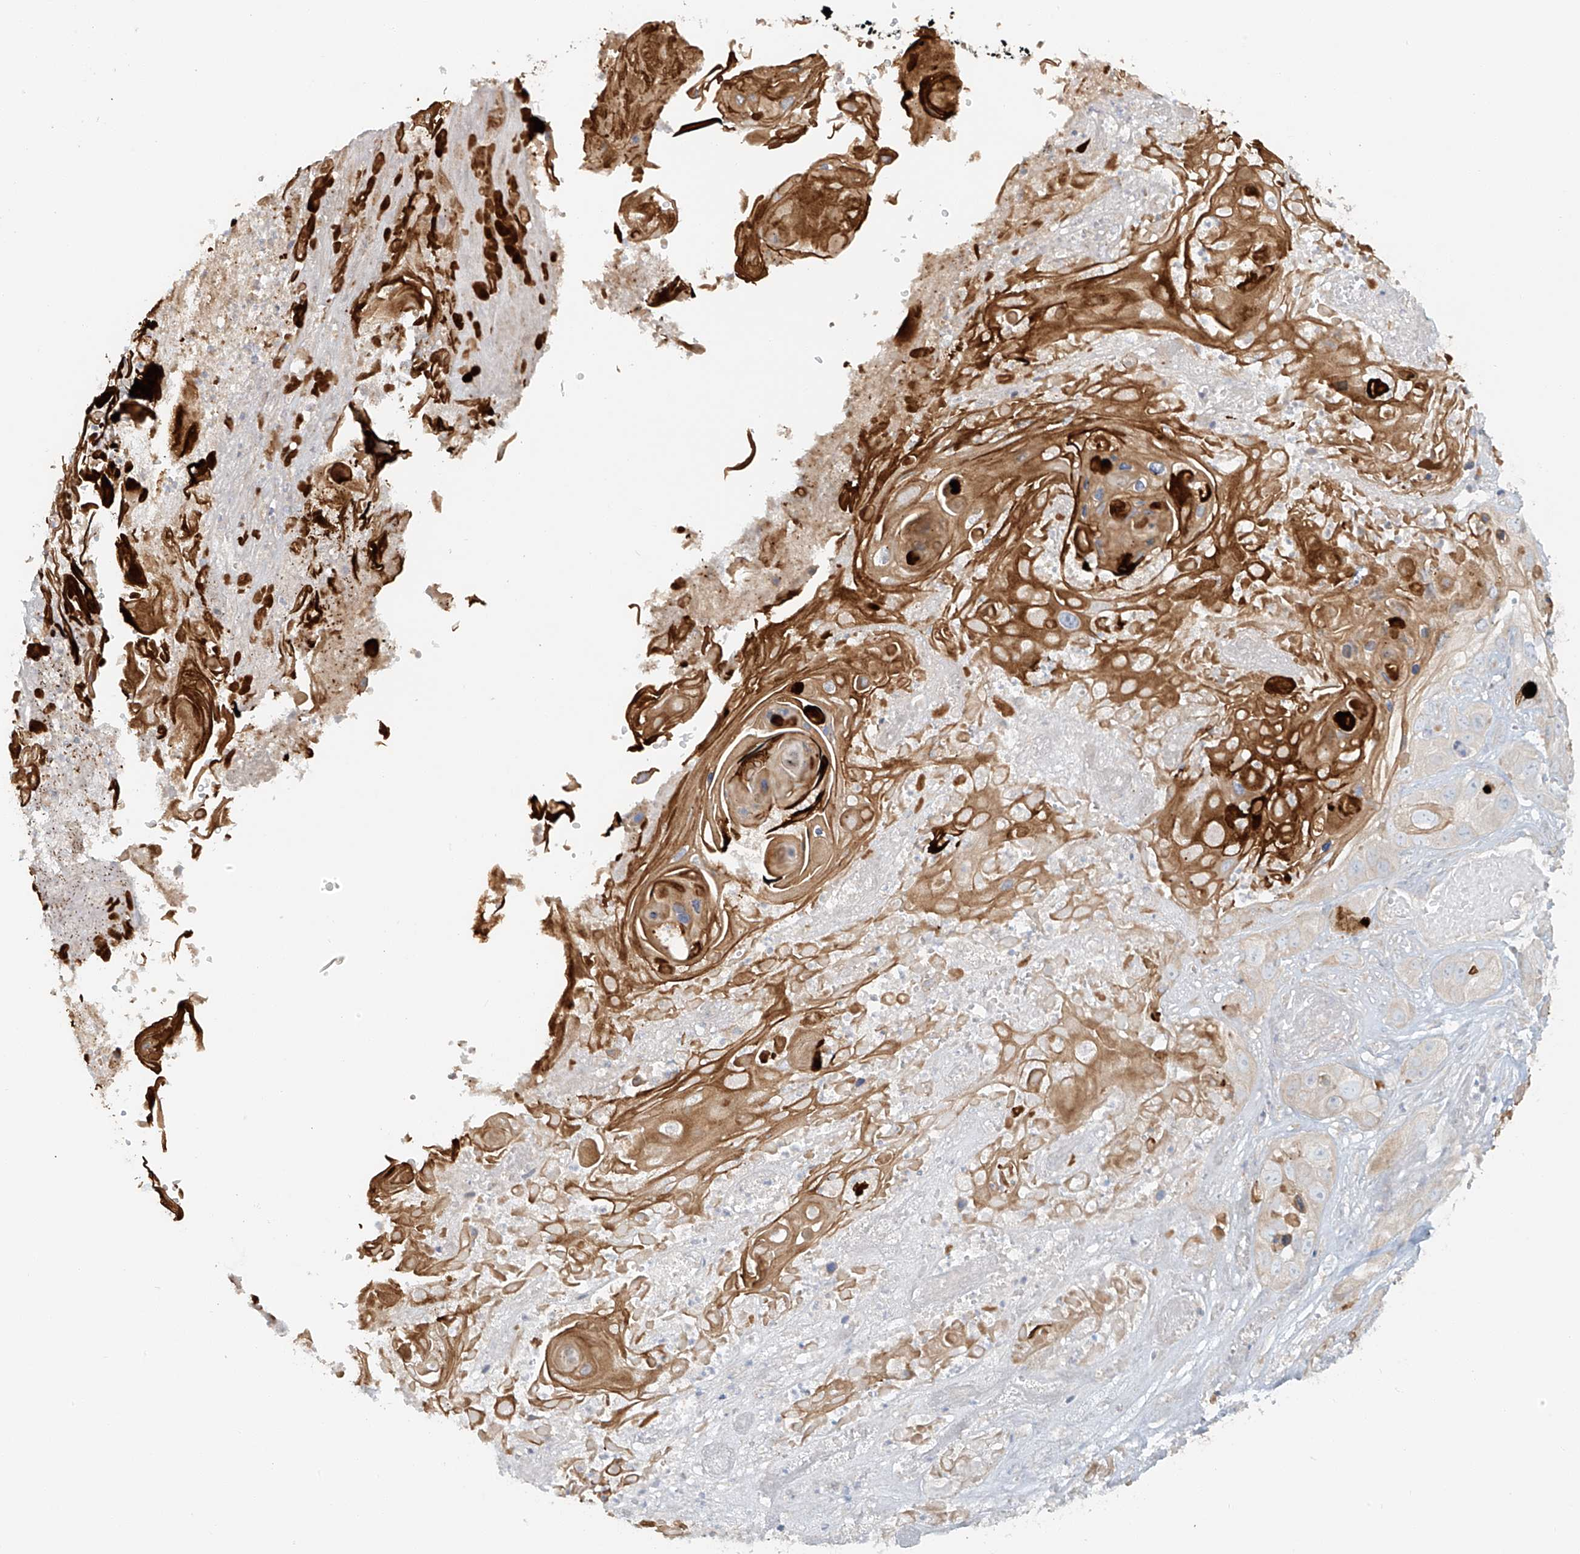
{"staining": {"intensity": "moderate", "quantity": ">75%", "location": "cytoplasmic/membranous"}, "tissue": "skin cancer", "cell_type": "Tumor cells", "image_type": "cancer", "snomed": [{"axis": "morphology", "description": "Squamous cell carcinoma, NOS"}, {"axis": "topography", "description": "Skin"}], "caption": "This micrograph shows skin cancer (squamous cell carcinoma) stained with IHC to label a protein in brown. The cytoplasmic/membranous of tumor cells show moderate positivity for the protein. Nuclei are counter-stained blue.", "gene": "MIPEP", "patient": {"sex": "male", "age": 55}}